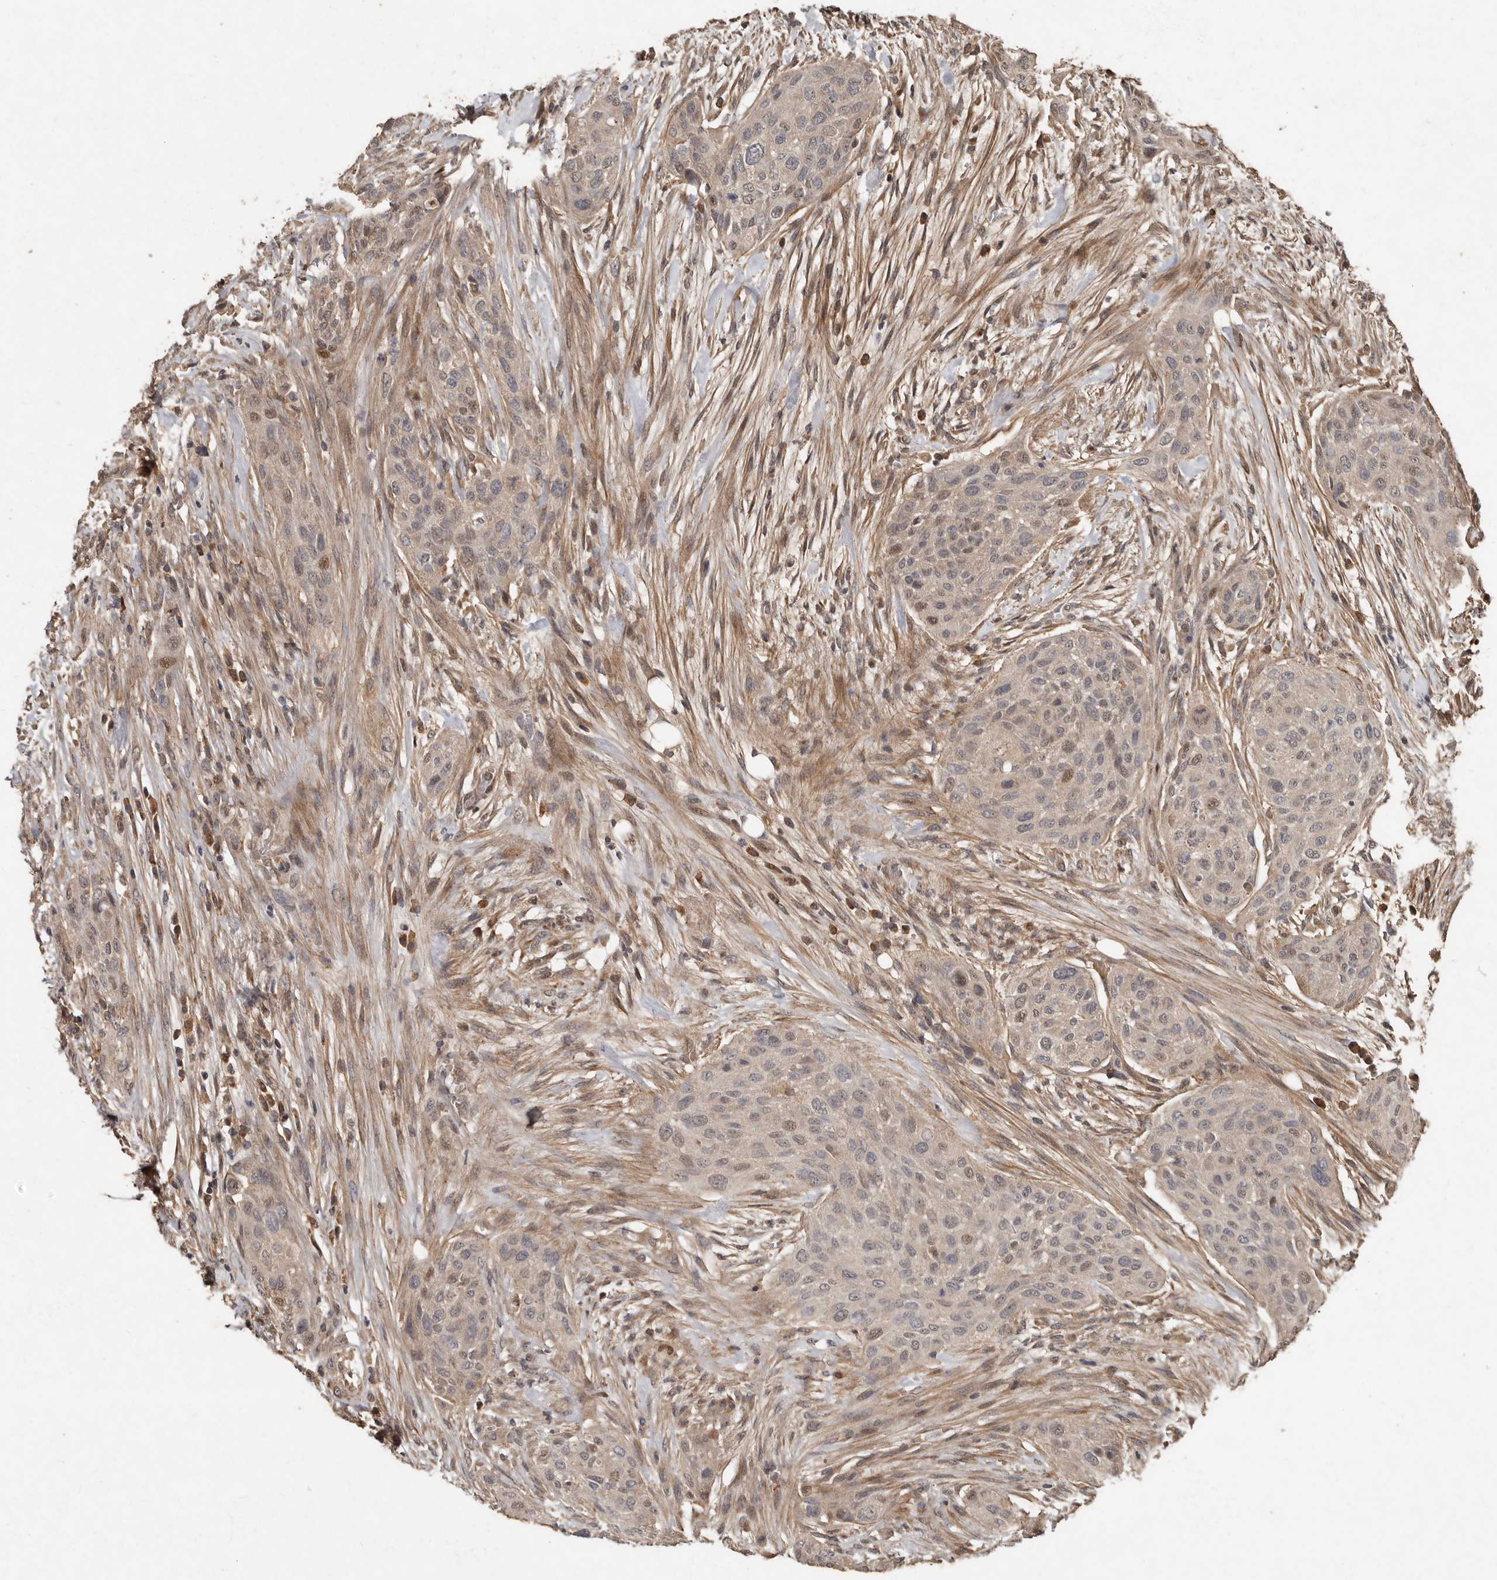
{"staining": {"intensity": "moderate", "quantity": "<25%", "location": "nuclear"}, "tissue": "urothelial cancer", "cell_type": "Tumor cells", "image_type": "cancer", "snomed": [{"axis": "morphology", "description": "Urothelial carcinoma, High grade"}, {"axis": "topography", "description": "Urinary bladder"}], "caption": "Approximately <25% of tumor cells in human high-grade urothelial carcinoma display moderate nuclear protein positivity as visualized by brown immunohistochemical staining.", "gene": "KIF26B", "patient": {"sex": "male", "age": 35}}